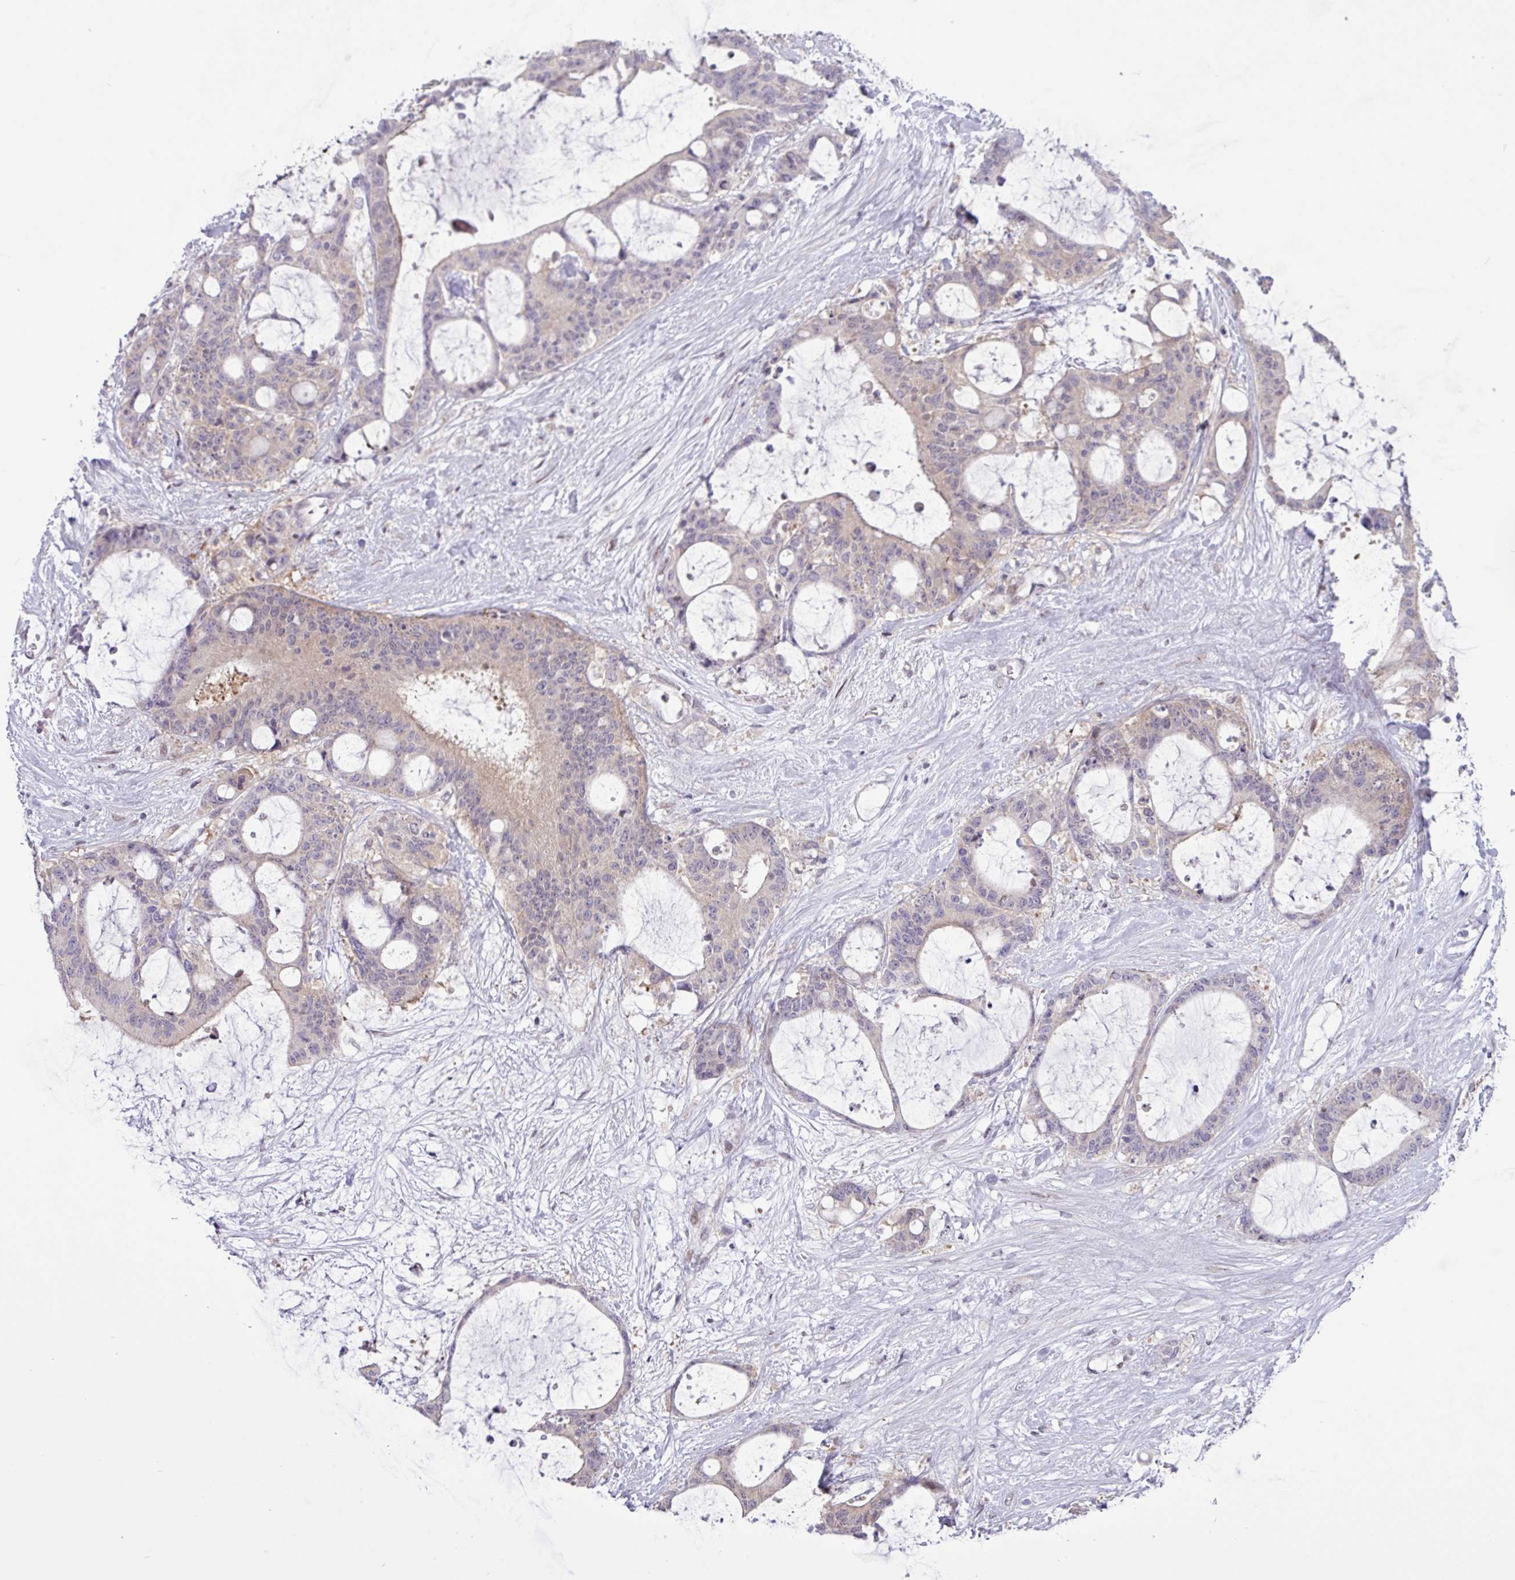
{"staining": {"intensity": "weak", "quantity": "<25%", "location": "cytoplasmic/membranous"}, "tissue": "liver cancer", "cell_type": "Tumor cells", "image_type": "cancer", "snomed": [{"axis": "morphology", "description": "Normal tissue, NOS"}, {"axis": "morphology", "description": "Cholangiocarcinoma"}, {"axis": "topography", "description": "Liver"}, {"axis": "topography", "description": "Peripheral nerve tissue"}], "caption": "High power microscopy micrograph of an immunohistochemistry (IHC) image of cholangiocarcinoma (liver), revealing no significant positivity in tumor cells.", "gene": "RTL3", "patient": {"sex": "female", "age": 73}}